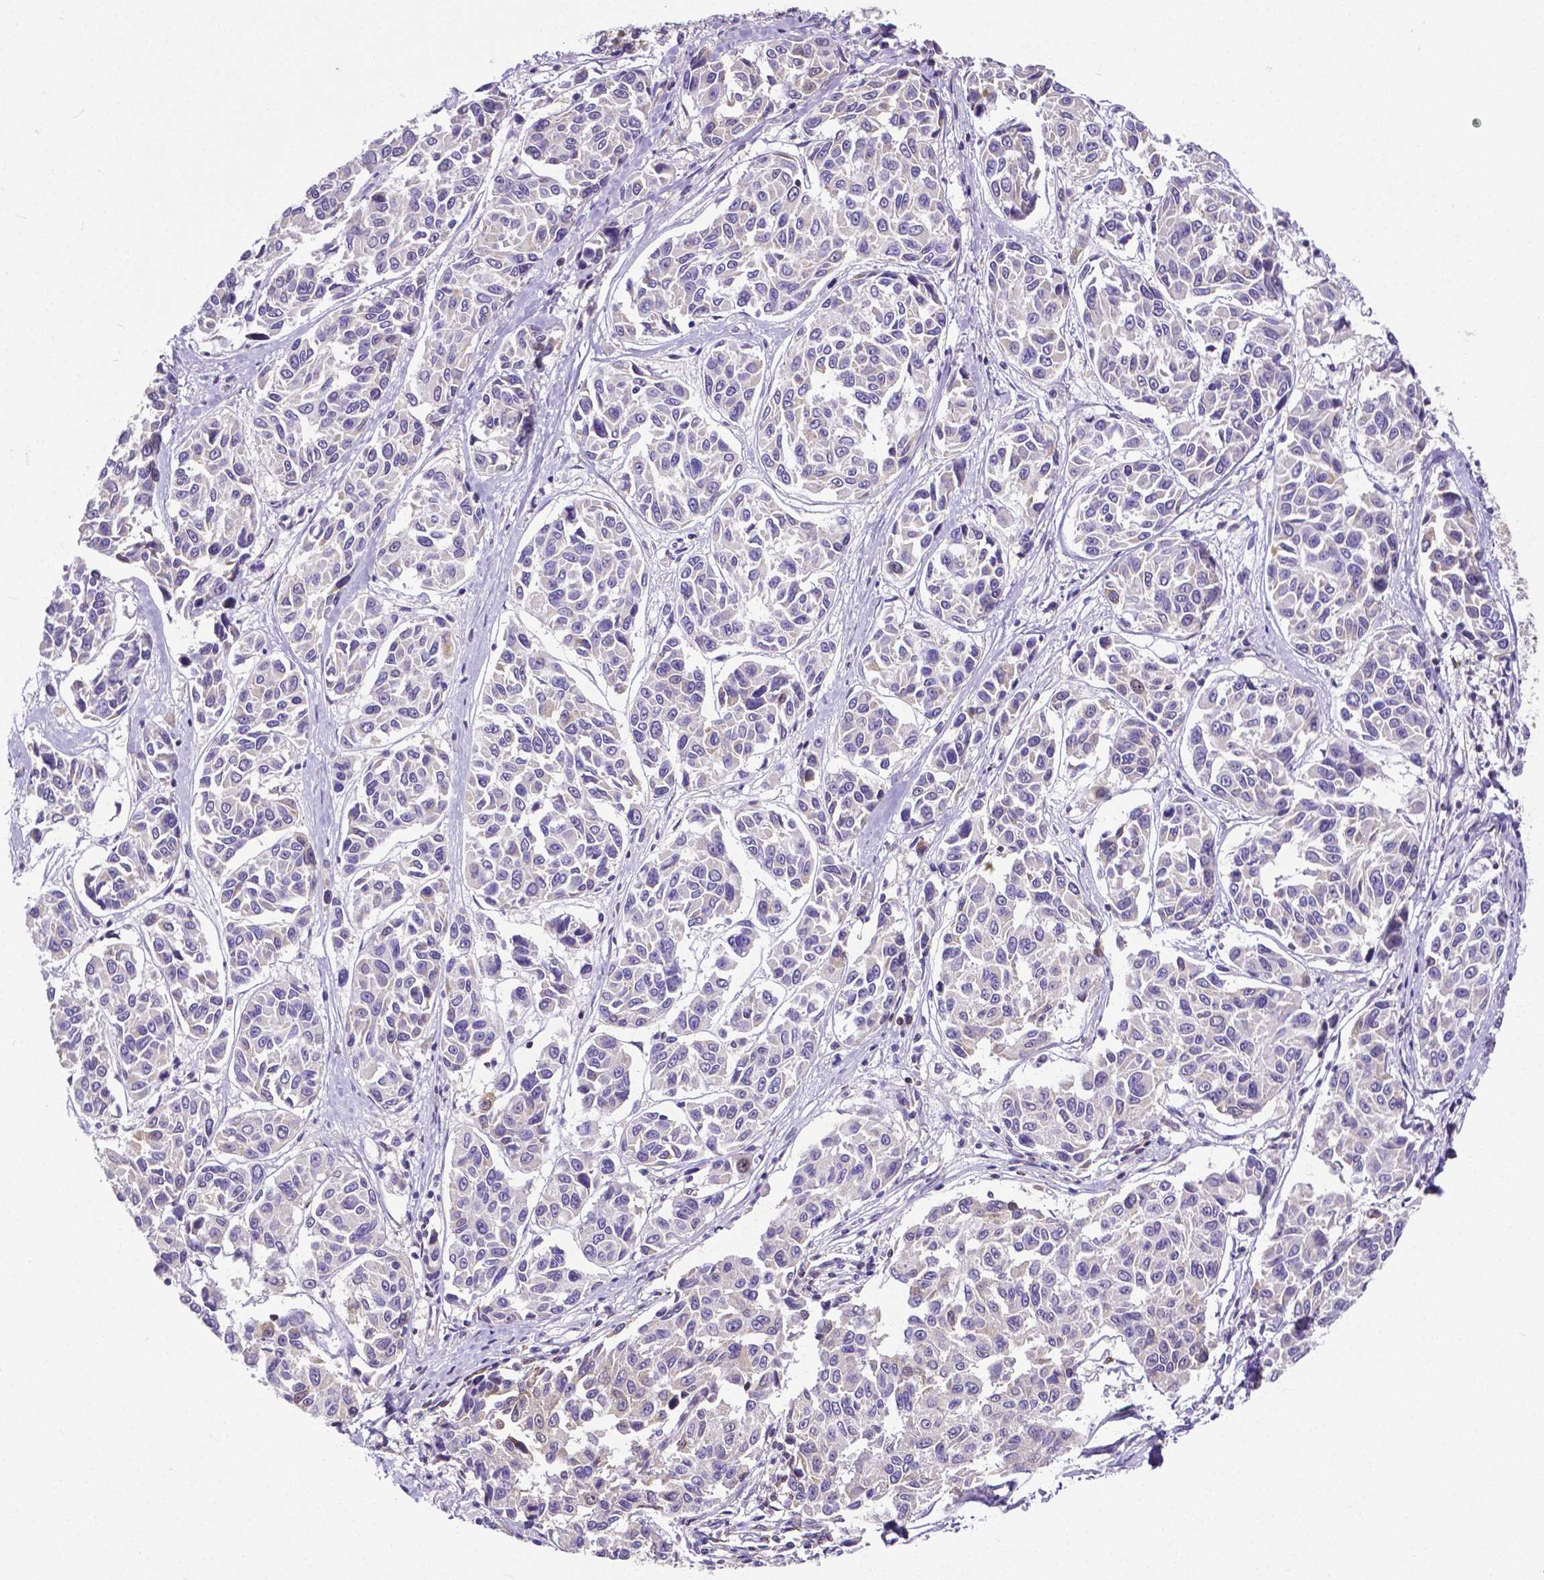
{"staining": {"intensity": "weak", "quantity": "25%-75%", "location": "cytoplasmic/membranous"}, "tissue": "melanoma", "cell_type": "Tumor cells", "image_type": "cancer", "snomed": [{"axis": "morphology", "description": "Malignant melanoma, NOS"}, {"axis": "topography", "description": "Skin"}], "caption": "Immunohistochemical staining of melanoma displays low levels of weak cytoplasmic/membranous protein positivity in approximately 25%-75% of tumor cells.", "gene": "MCL1", "patient": {"sex": "female", "age": 66}}